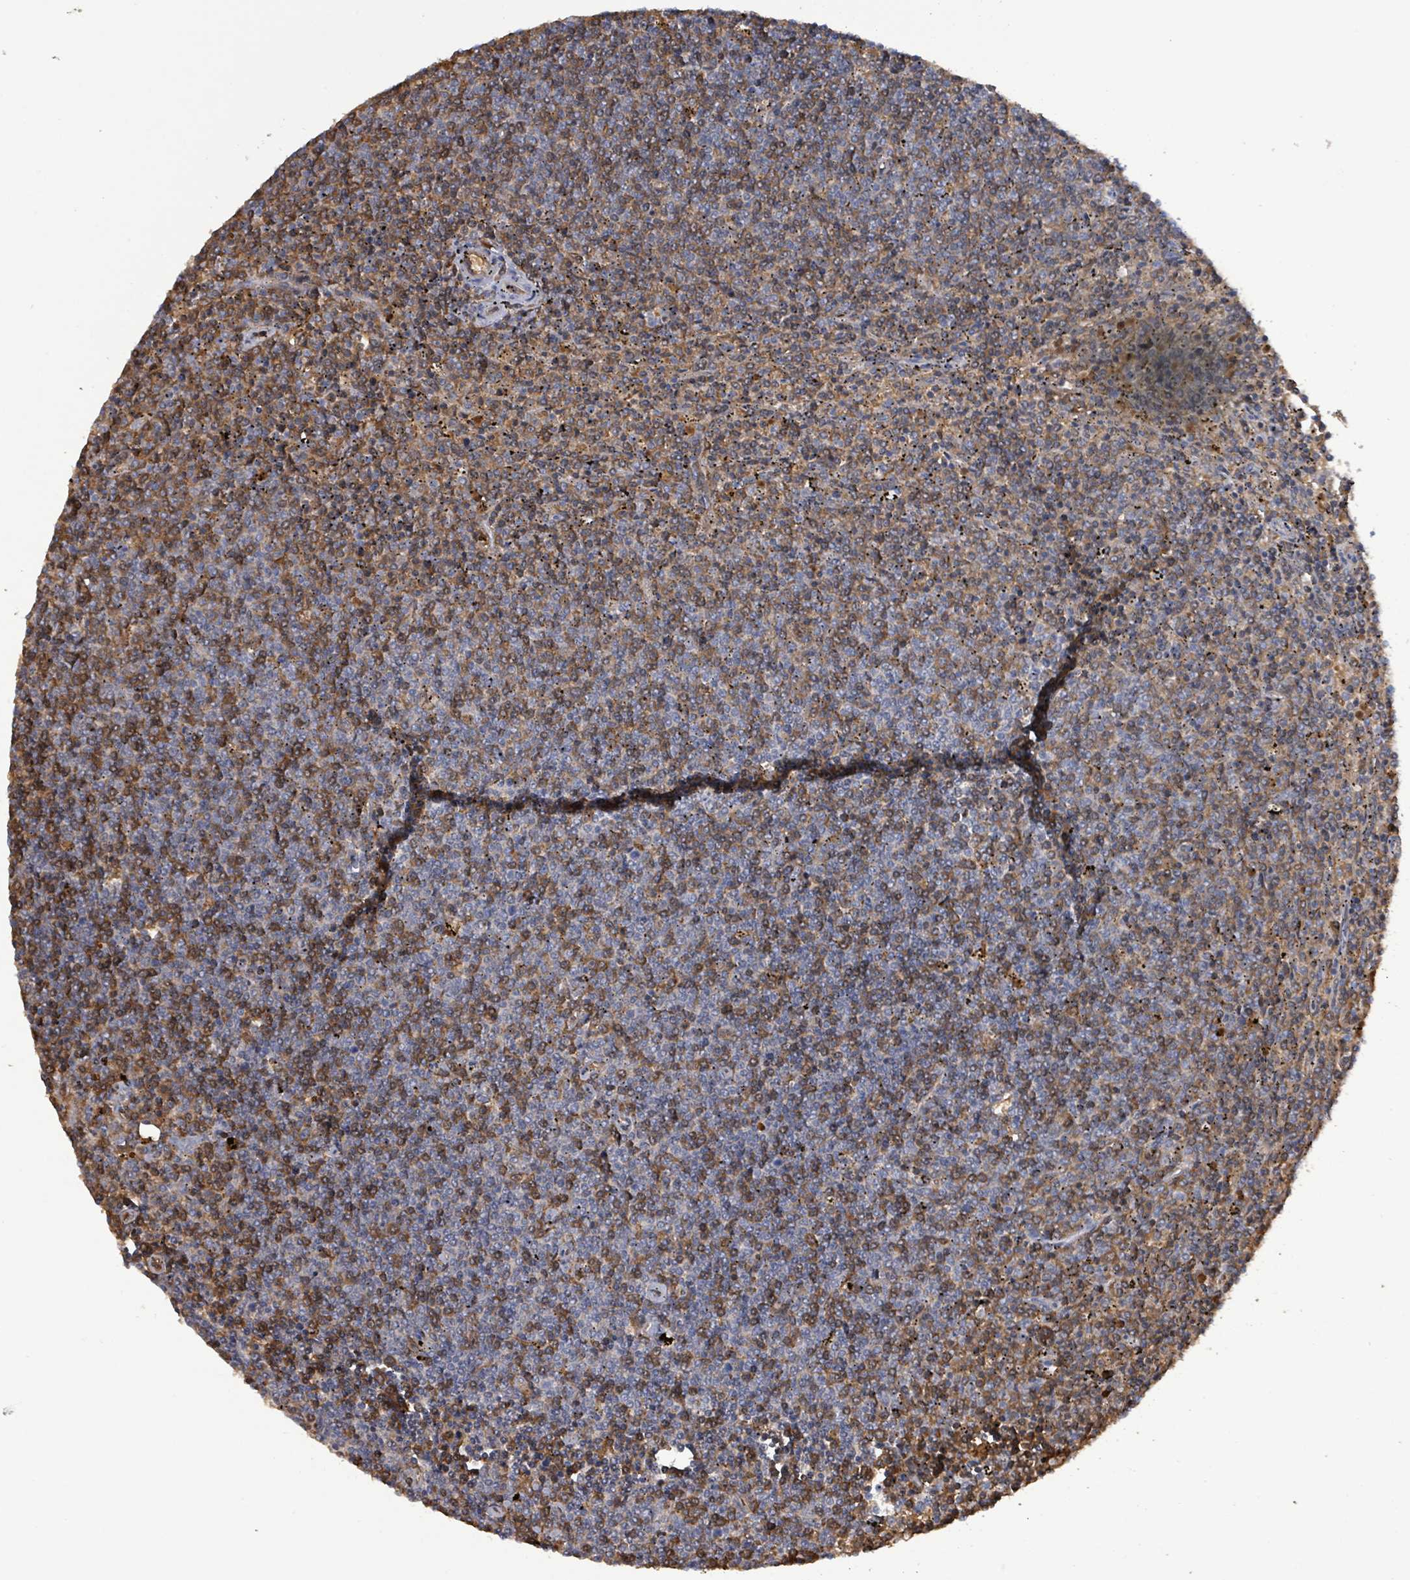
{"staining": {"intensity": "moderate", "quantity": "25%-75%", "location": "cytoplasmic/membranous"}, "tissue": "lymphoma", "cell_type": "Tumor cells", "image_type": "cancer", "snomed": [{"axis": "morphology", "description": "Malignant lymphoma, non-Hodgkin's type, Low grade"}, {"axis": "topography", "description": "Spleen"}], "caption": "An image of human lymphoma stained for a protein exhibits moderate cytoplasmic/membranous brown staining in tumor cells. The staining was performed using DAB (3,3'-diaminobenzidine), with brown indicating positive protein expression. Nuclei are stained blue with hematoxylin.", "gene": "SEBOX", "patient": {"sex": "female", "age": 50}}